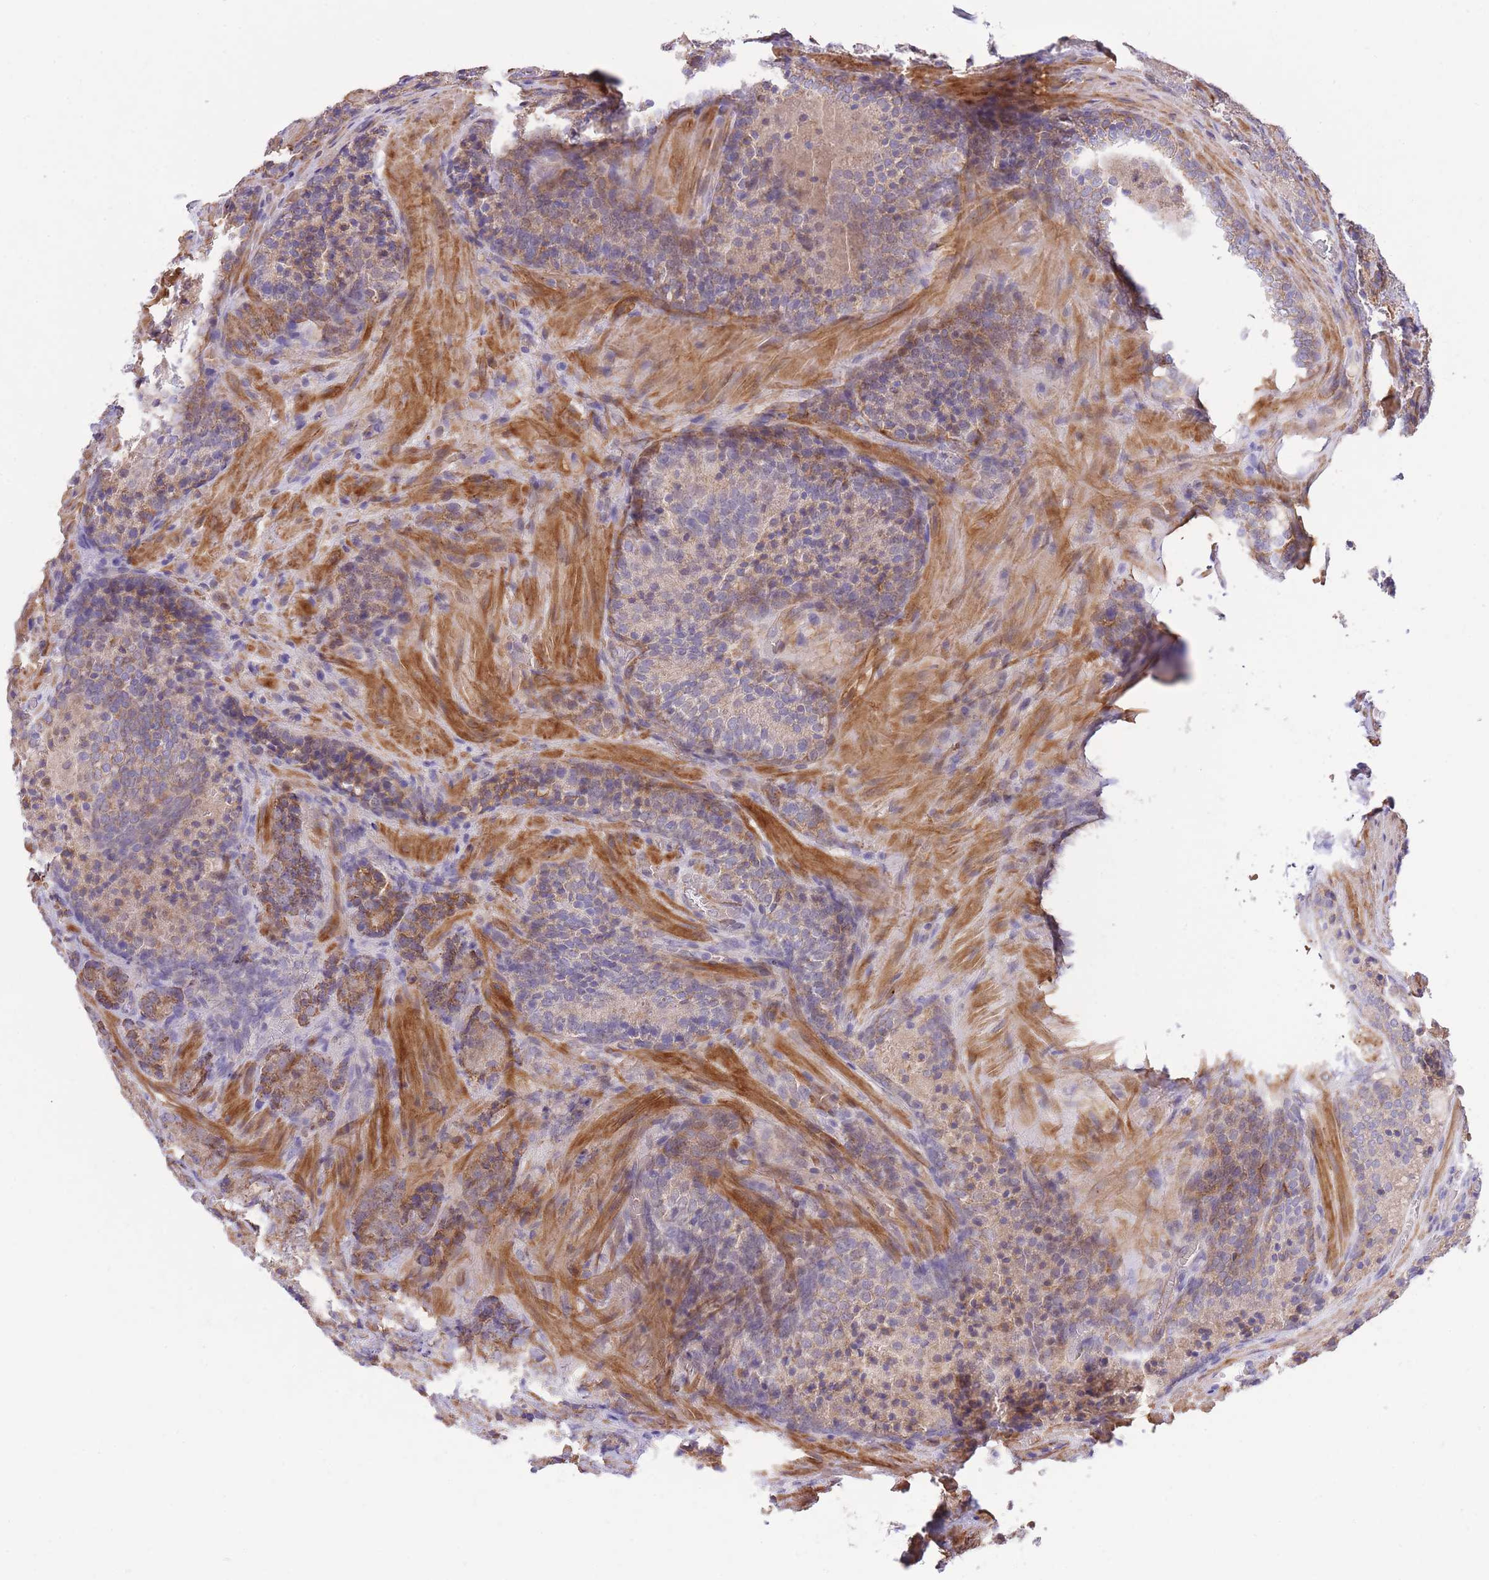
{"staining": {"intensity": "weak", "quantity": "25%-75%", "location": "cytoplasmic/membranous"}, "tissue": "prostate cancer", "cell_type": "Tumor cells", "image_type": "cancer", "snomed": [{"axis": "morphology", "description": "Adenocarcinoma, Low grade"}, {"axis": "topography", "description": "Prostate"}], "caption": "This photomicrograph exhibits immunohistochemistry (IHC) staining of low-grade adenocarcinoma (prostate), with low weak cytoplasmic/membranous expression in approximately 25%-75% of tumor cells.", "gene": "PGM1", "patient": {"sex": "male", "age": 58}}